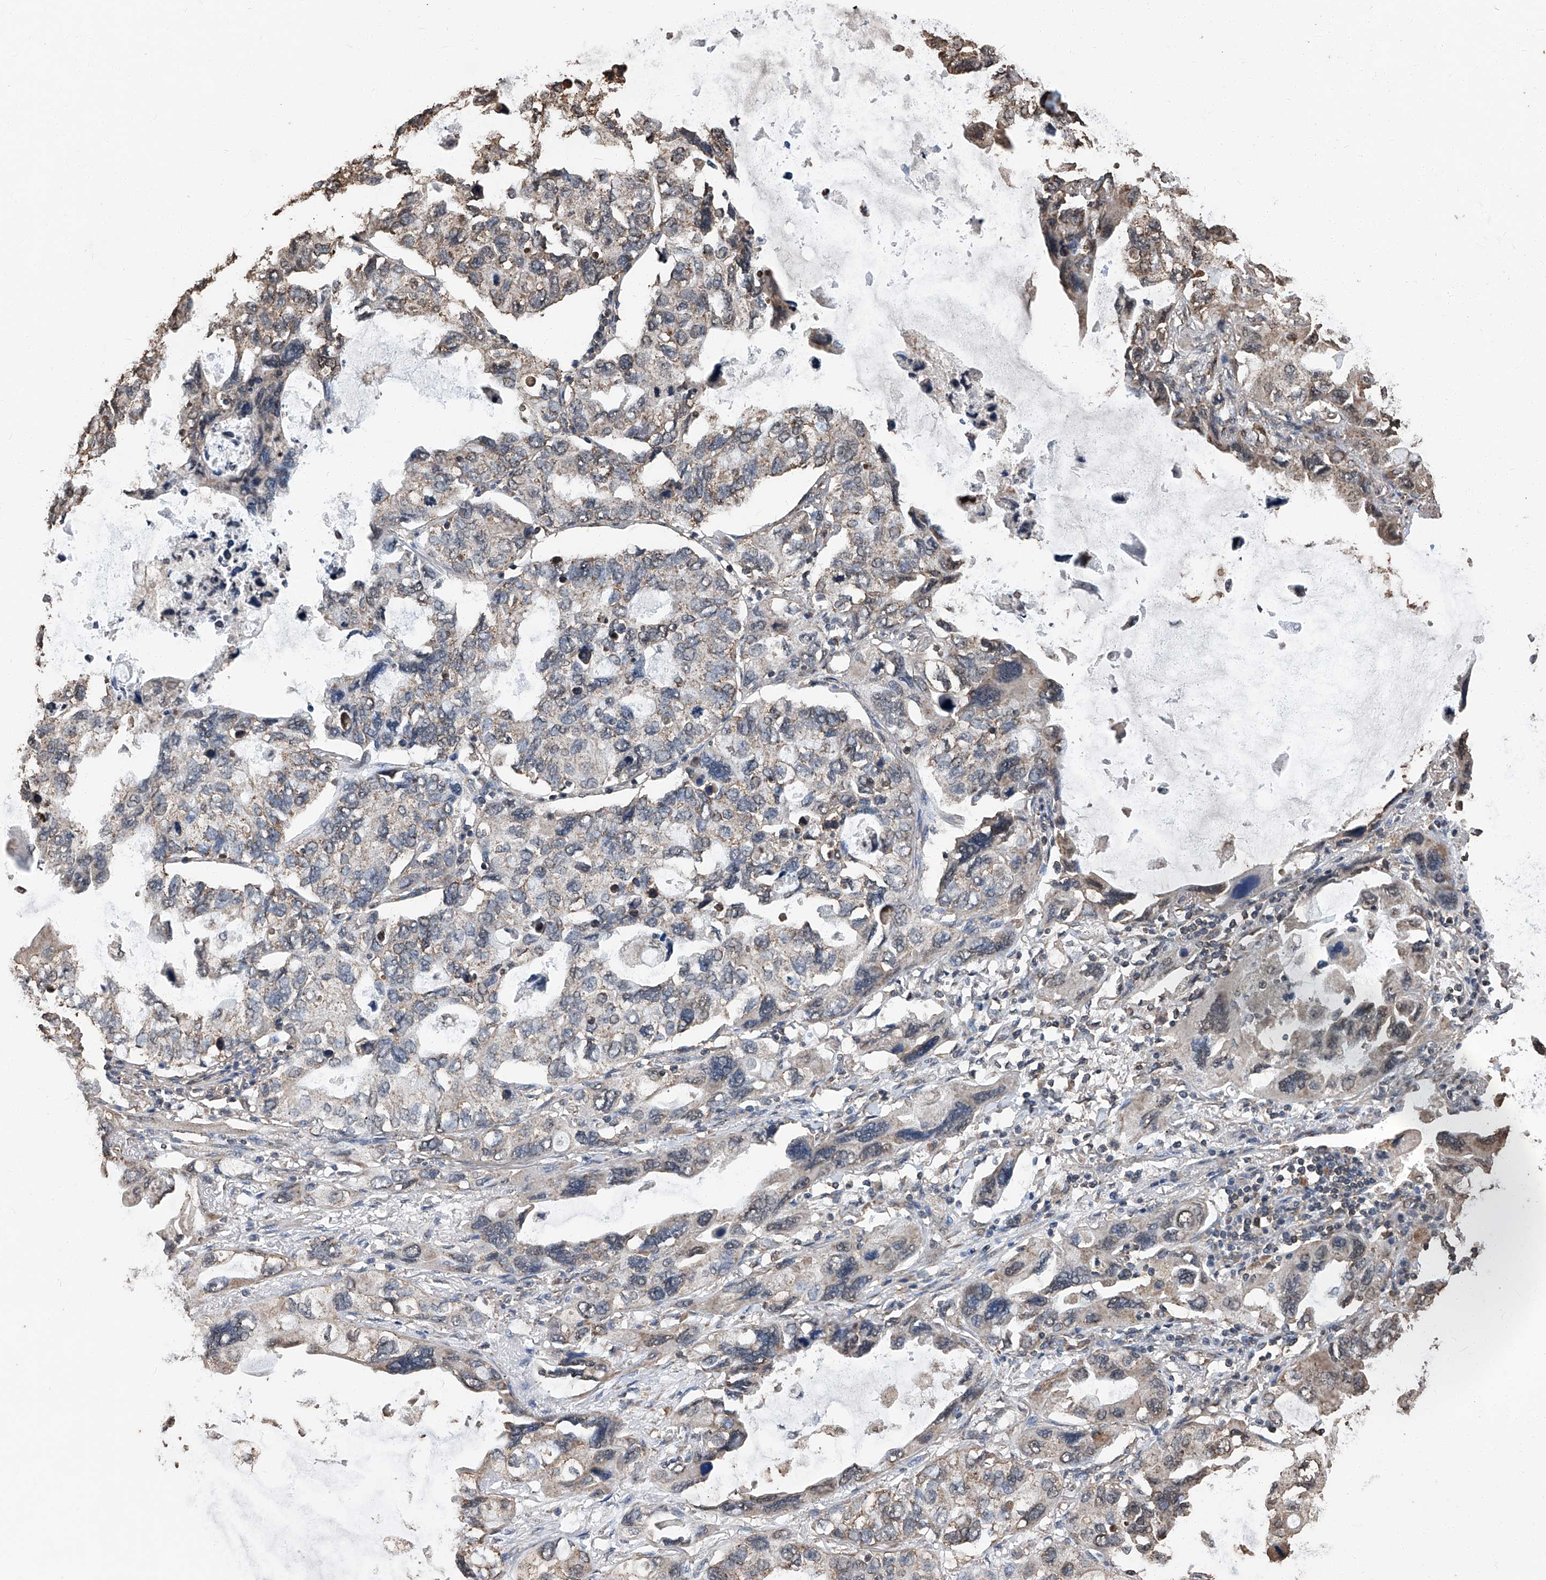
{"staining": {"intensity": "moderate", "quantity": "25%-75%", "location": "cytoplasmic/membranous"}, "tissue": "lung cancer", "cell_type": "Tumor cells", "image_type": "cancer", "snomed": [{"axis": "morphology", "description": "Squamous cell carcinoma, NOS"}, {"axis": "topography", "description": "Lung"}], "caption": "Lung cancer (squamous cell carcinoma) stained for a protein displays moderate cytoplasmic/membranous positivity in tumor cells.", "gene": "STARD7", "patient": {"sex": "female", "age": 73}}